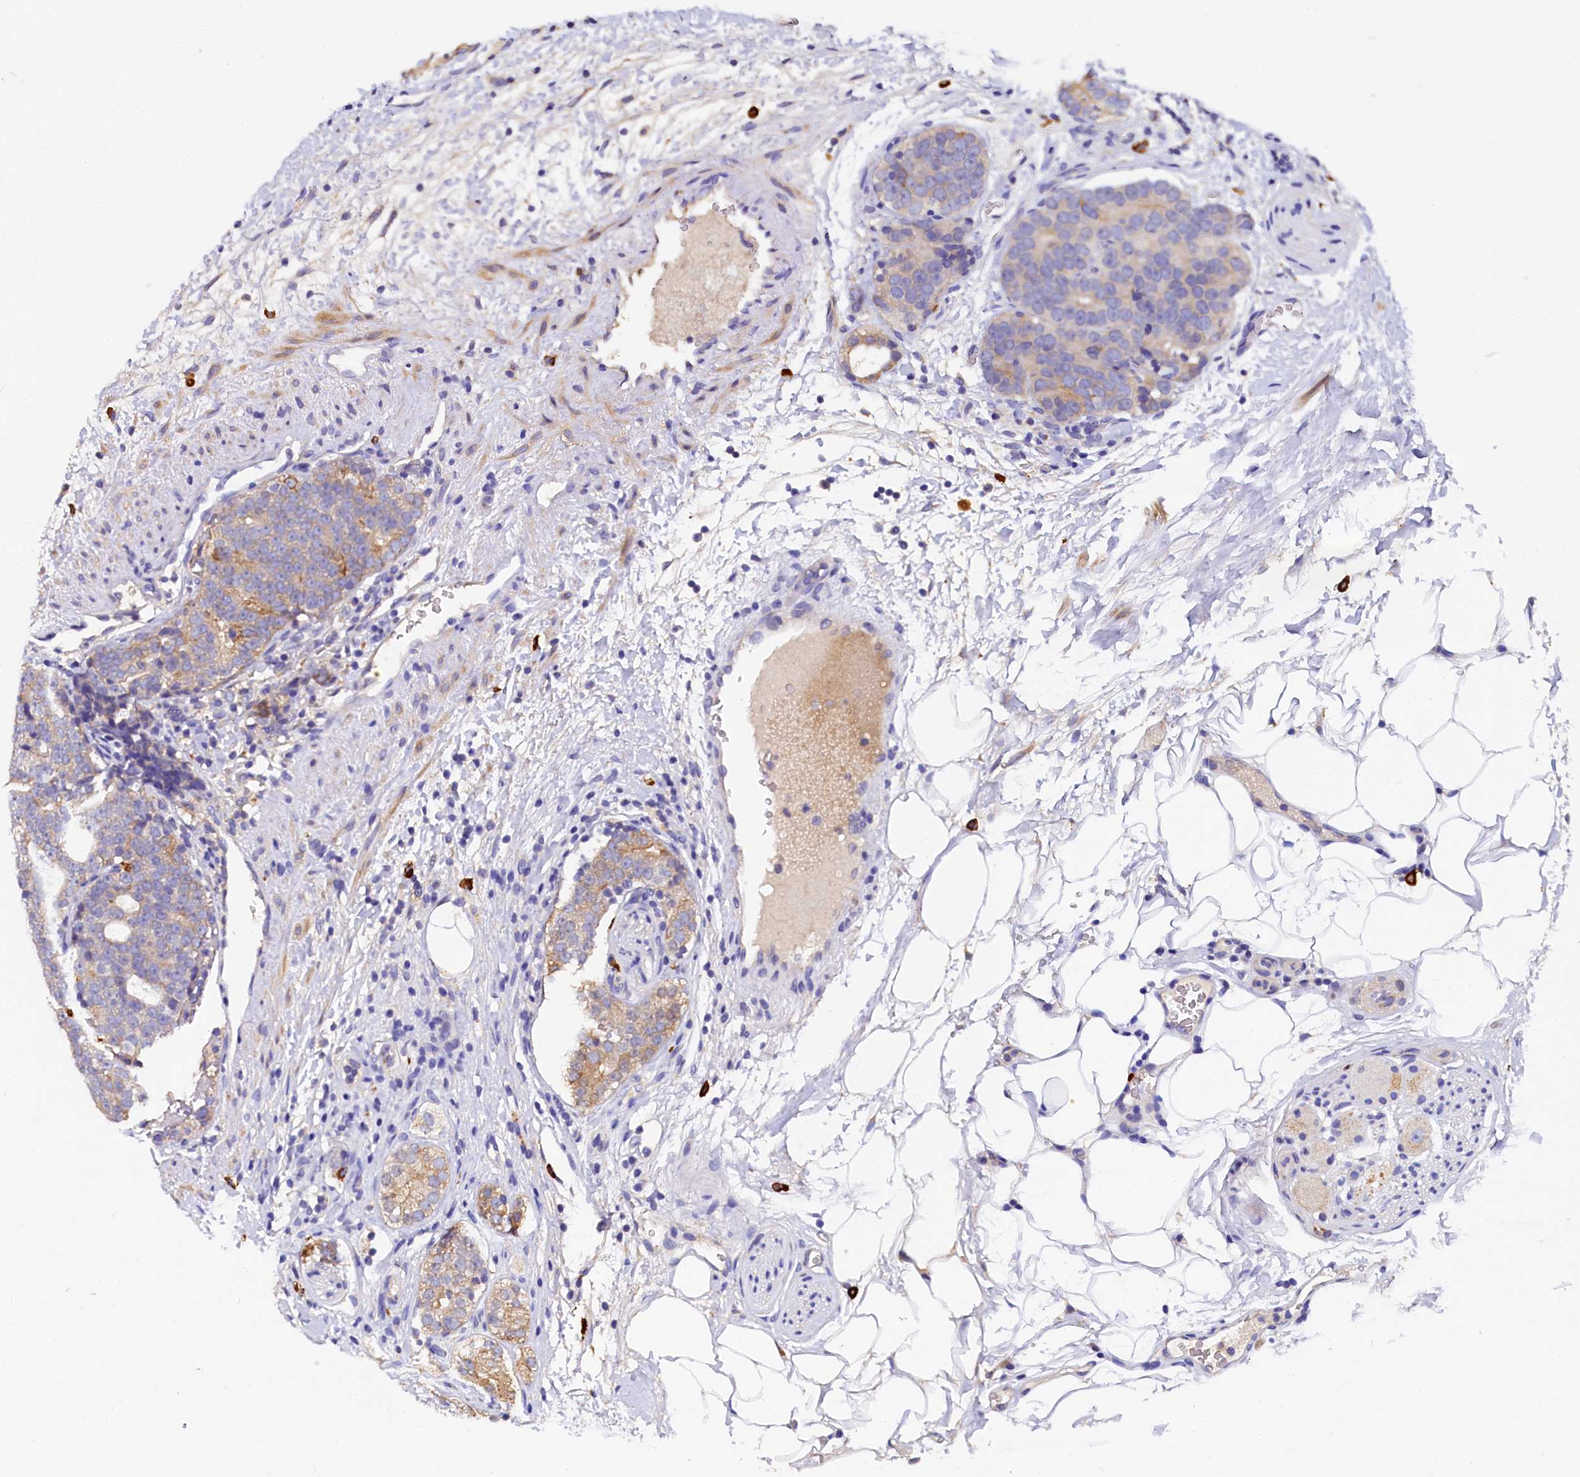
{"staining": {"intensity": "moderate", "quantity": "<25%", "location": "cytoplasmic/membranous"}, "tissue": "prostate cancer", "cell_type": "Tumor cells", "image_type": "cancer", "snomed": [{"axis": "morphology", "description": "Adenocarcinoma, High grade"}, {"axis": "topography", "description": "Prostate"}], "caption": "Adenocarcinoma (high-grade) (prostate) was stained to show a protein in brown. There is low levels of moderate cytoplasmic/membranous positivity in approximately <25% of tumor cells. (DAB = brown stain, brightfield microscopy at high magnification).", "gene": "EPS8L2", "patient": {"sex": "male", "age": 56}}